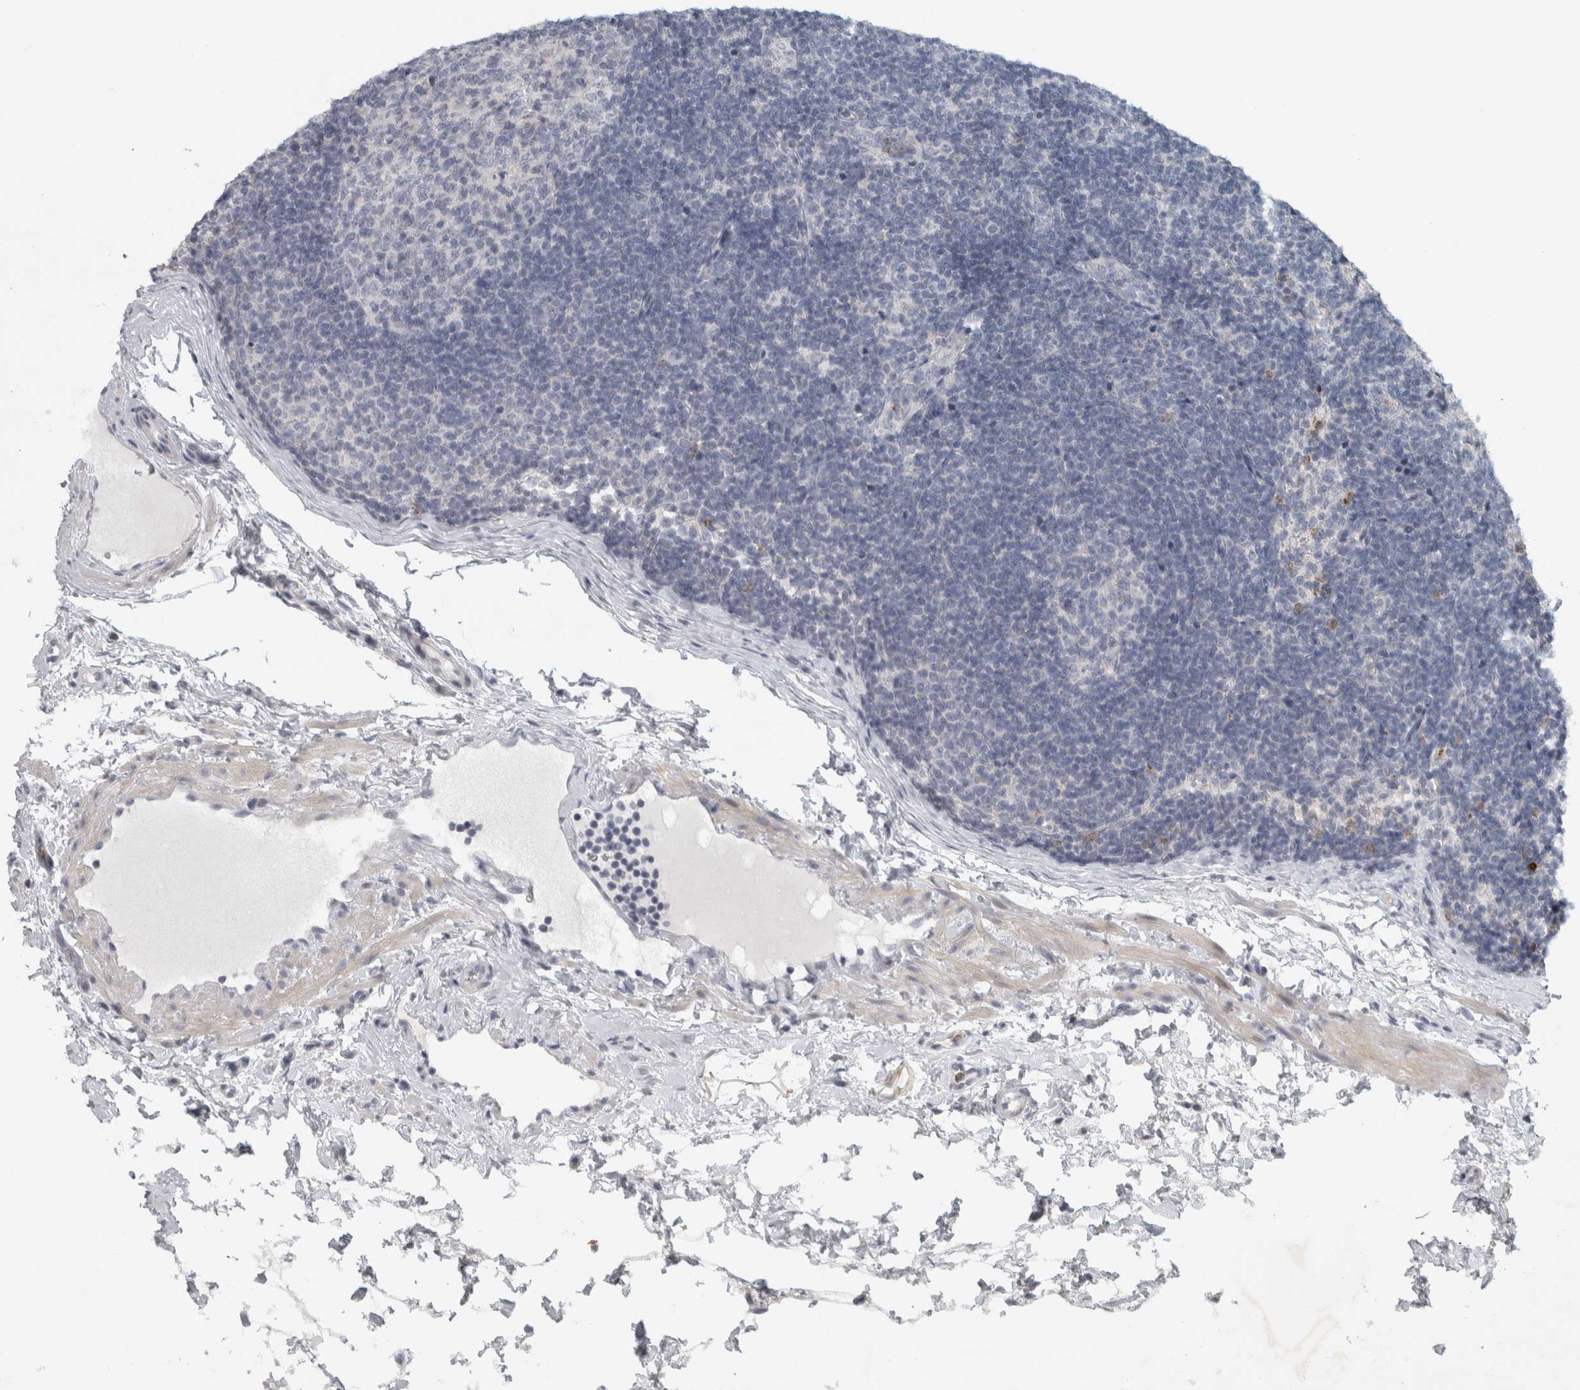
{"staining": {"intensity": "negative", "quantity": "none", "location": "none"}, "tissue": "lymph node", "cell_type": "Germinal center cells", "image_type": "normal", "snomed": [{"axis": "morphology", "description": "Normal tissue, NOS"}, {"axis": "topography", "description": "Lymph node"}], "caption": "The micrograph shows no staining of germinal center cells in benign lymph node. (Stains: DAB immunohistochemistry (IHC) with hematoxylin counter stain, Microscopy: brightfield microscopy at high magnification).", "gene": "PTPRN2", "patient": {"sex": "female", "age": 22}}